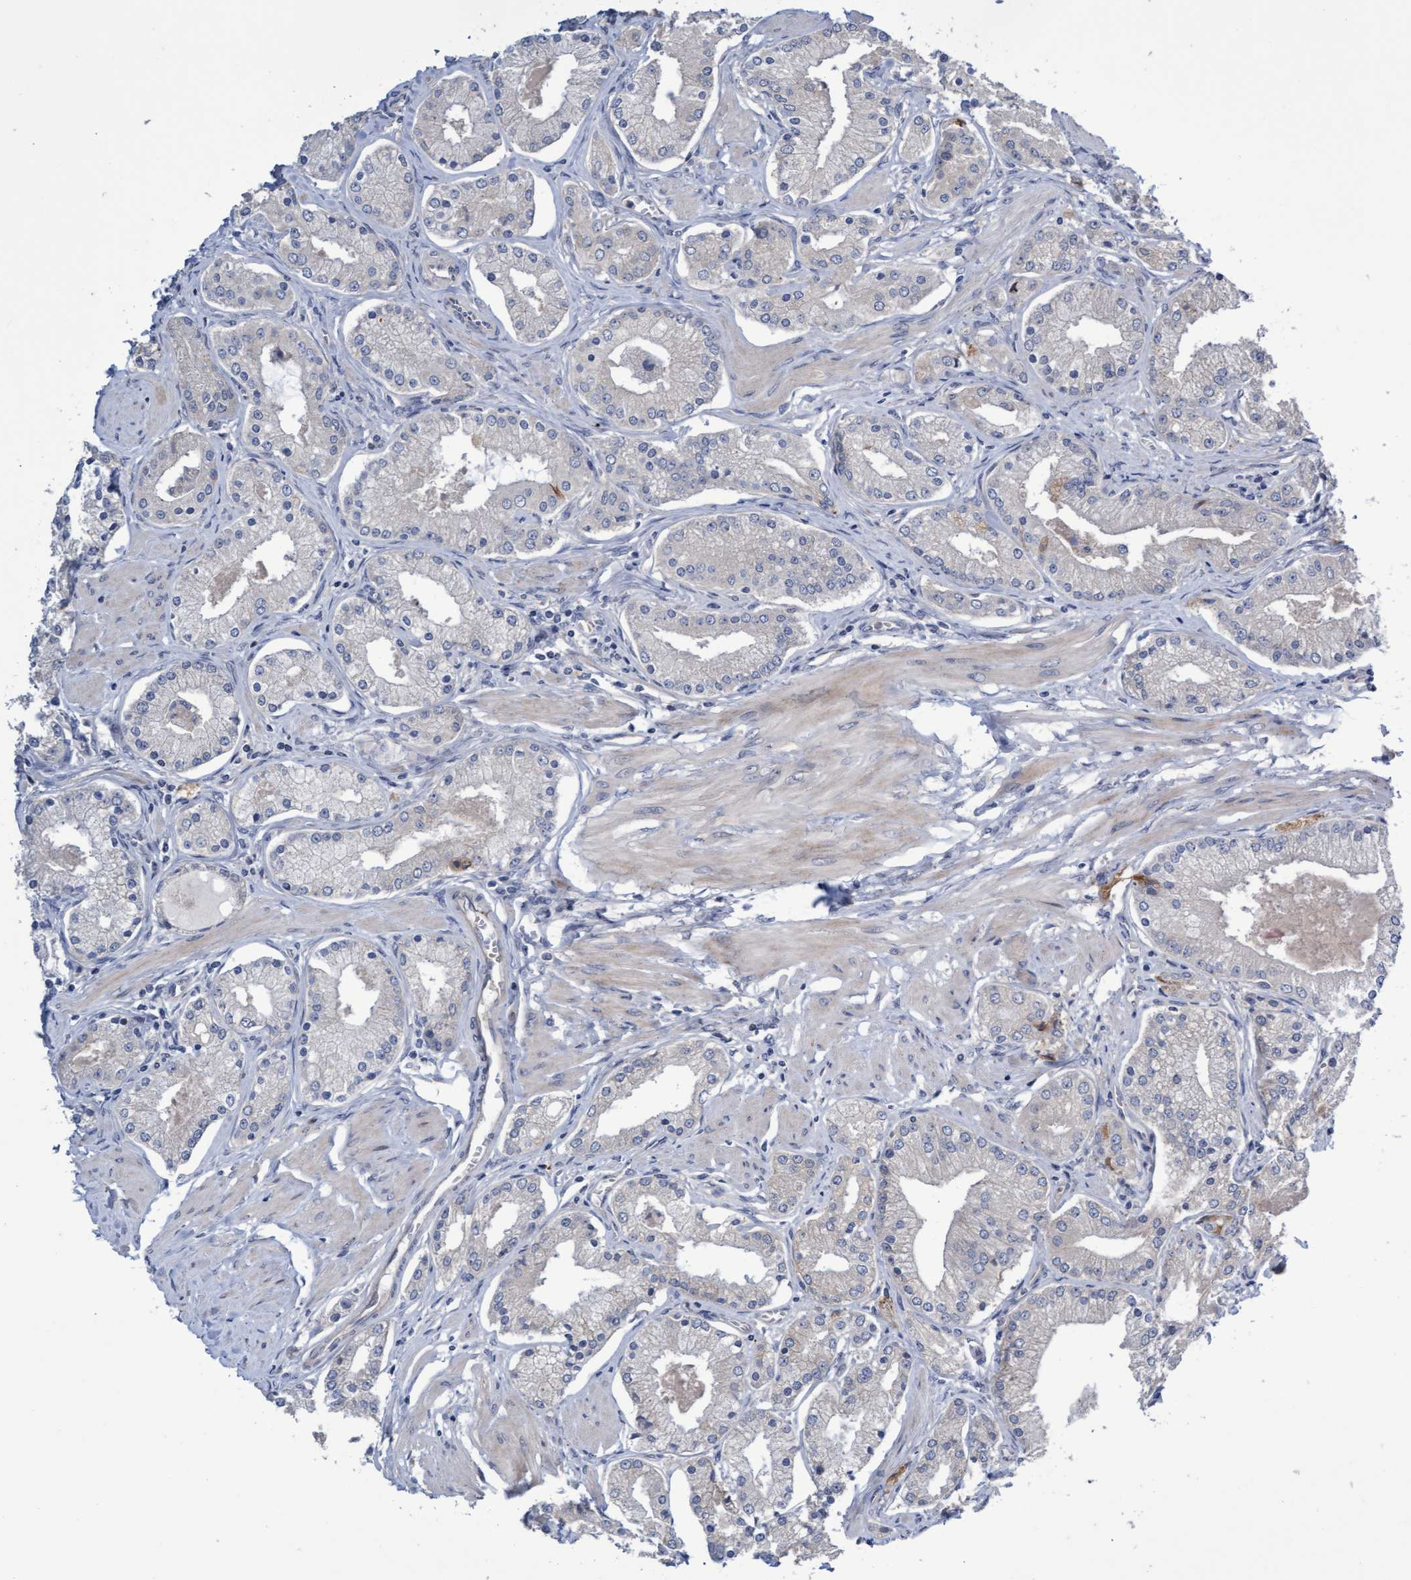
{"staining": {"intensity": "negative", "quantity": "none", "location": "none"}, "tissue": "prostate cancer", "cell_type": "Tumor cells", "image_type": "cancer", "snomed": [{"axis": "morphology", "description": "Adenocarcinoma, High grade"}, {"axis": "topography", "description": "Prostate"}], "caption": "The histopathology image exhibits no staining of tumor cells in prostate cancer.", "gene": "ABCF2", "patient": {"sex": "male", "age": 66}}